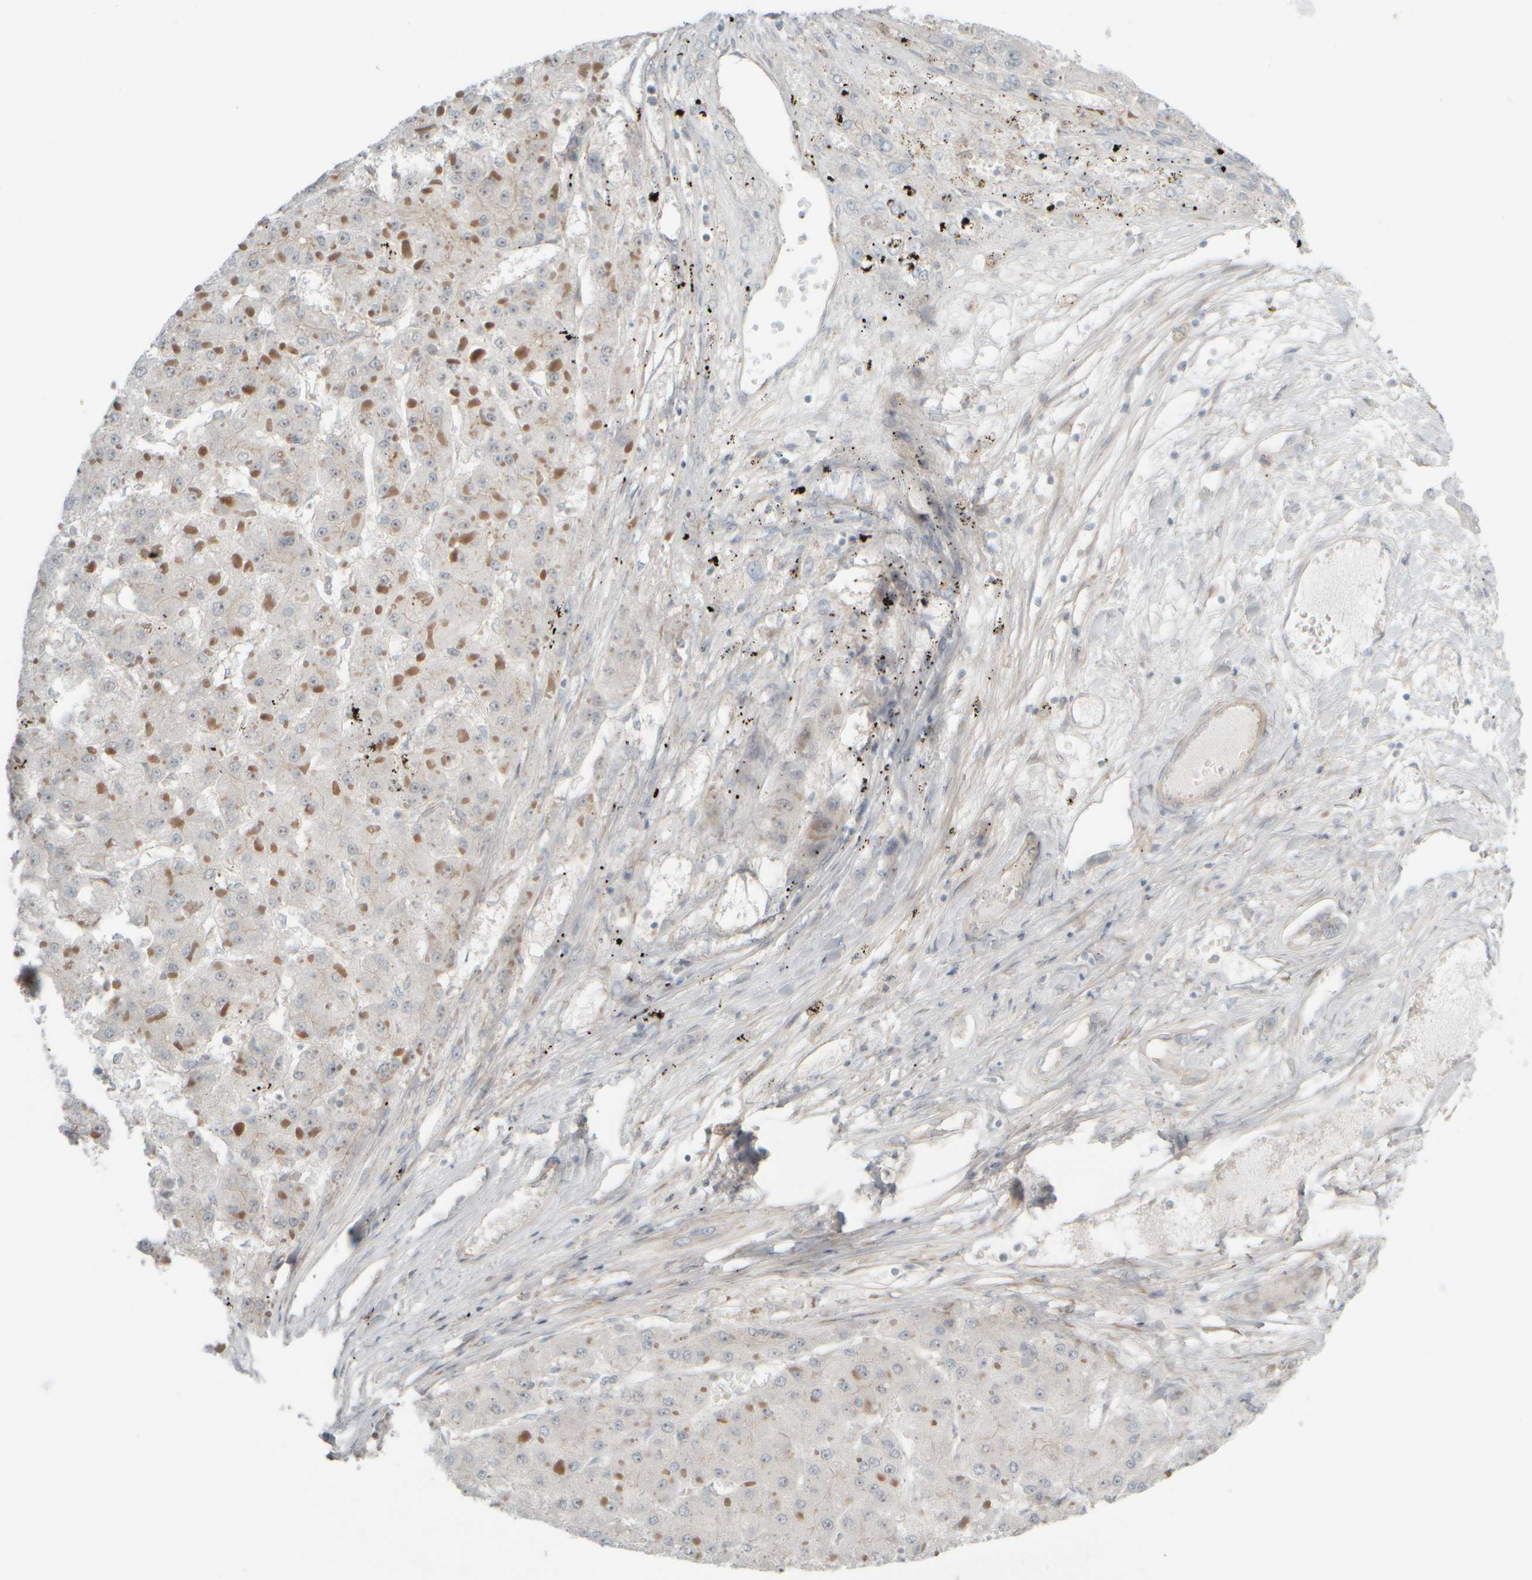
{"staining": {"intensity": "negative", "quantity": "none", "location": "none"}, "tissue": "liver cancer", "cell_type": "Tumor cells", "image_type": "cancer", "snomed": [{"axis": "morphology", "description": "Carcinoma, Hepatocellular, NOS"}, {"axis": "topography", "description": "Liver"}], "caption": "High power microscopy image of an IHC image of liver hepatocellular carcinoma, revealing no significant expression in tumor cells.", "gene": "HGS", "patient": {"sex": "female", "age": 73}}